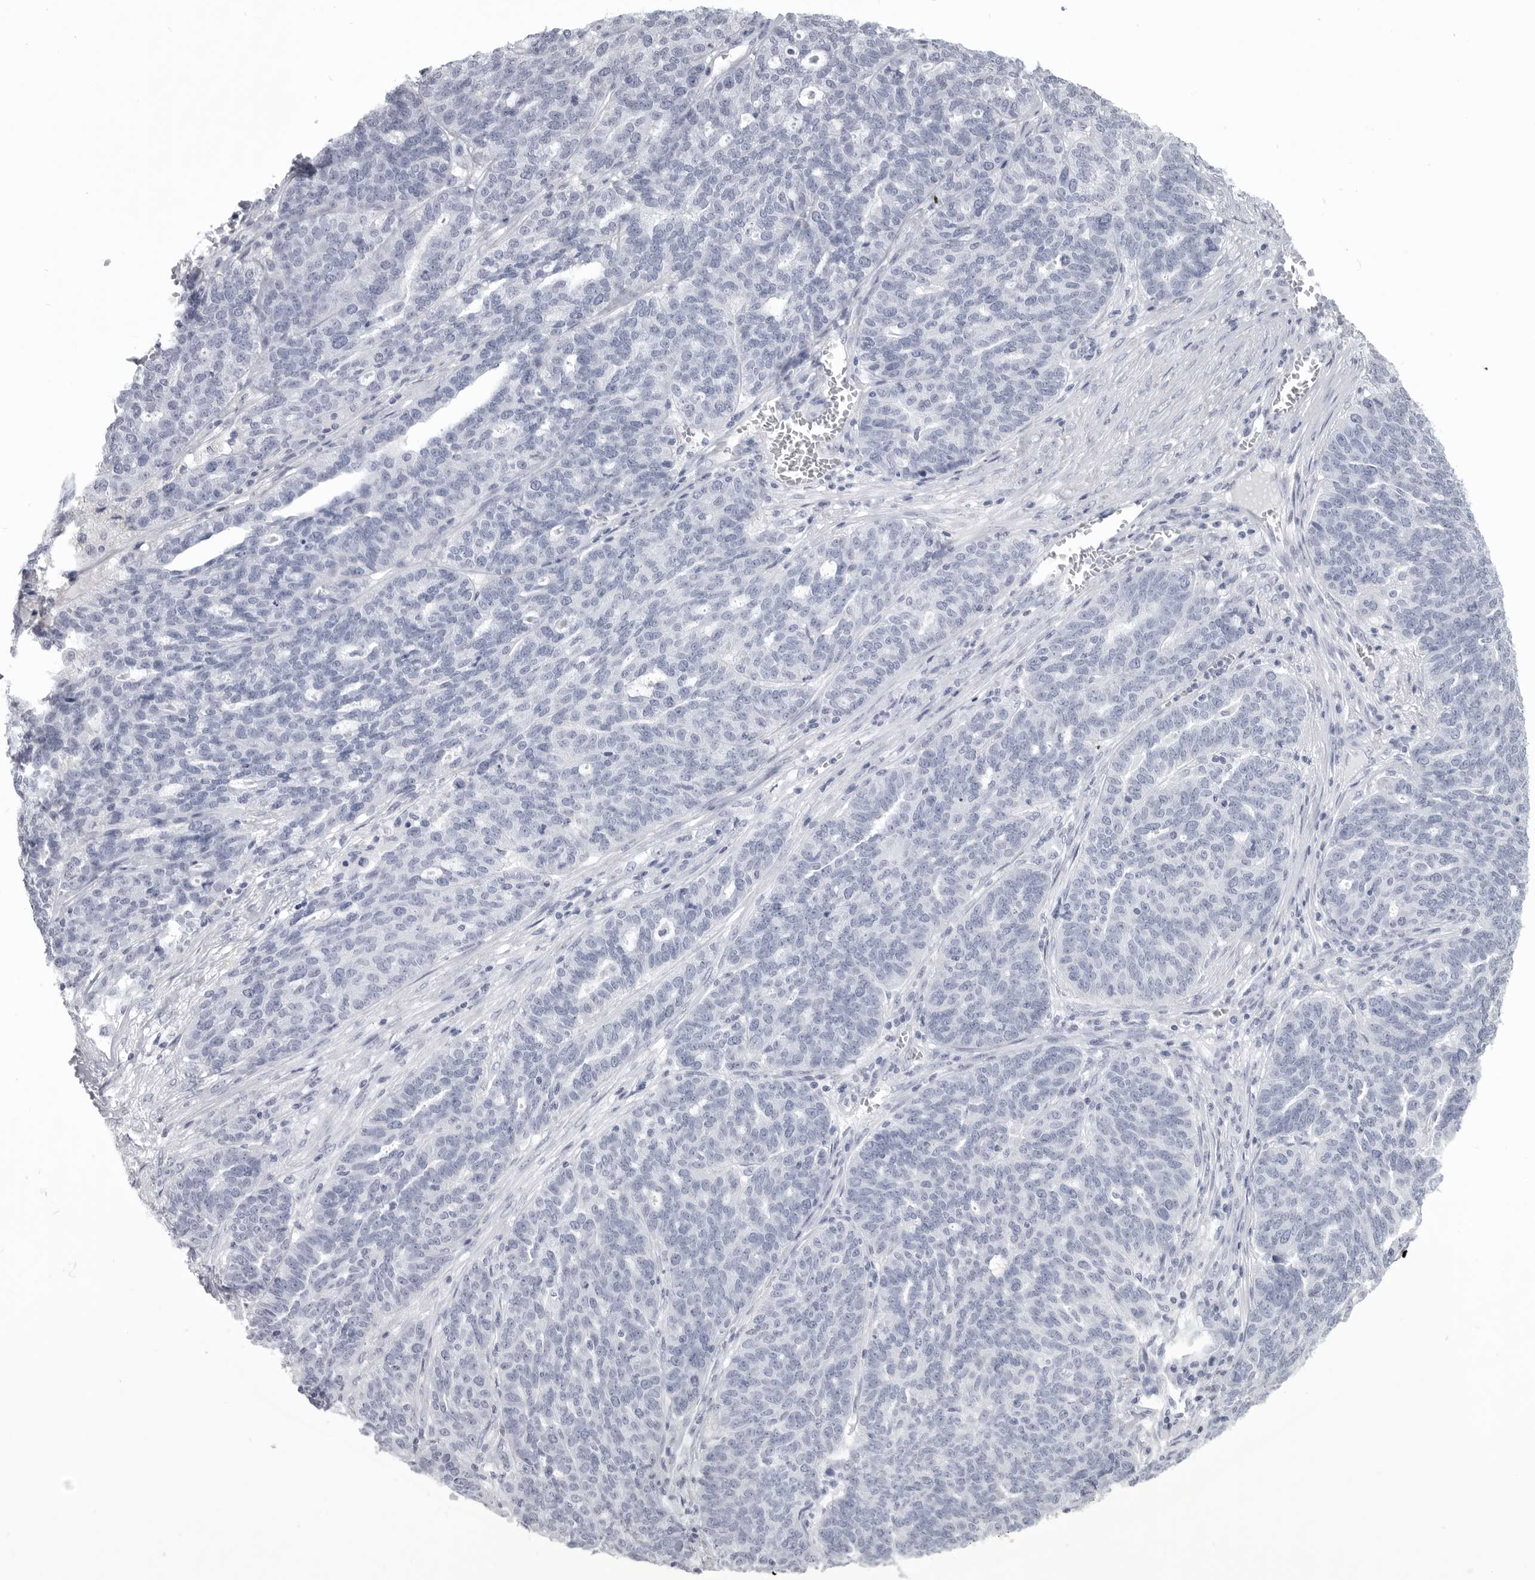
{"staining": {"intensity": "negative", "quantity": "none", "location": "none"}, "tissue": "ovarian cancer", "cell_type": "Tumor cells", "image_type": "cancer", "snomed": [{"axis": "morphology", "description": "Cystadenocarcinoma, serous, NOS"}, {"axis": "topography", "description": "Ovary"}], "caption": "Human ovarian cancer (serous cystadenocarcinoma) stained for a protein using IHC shows no positivity in tumor cells.", "gene": "LY6D", "patient": {"sex": "female", "age": 59}}